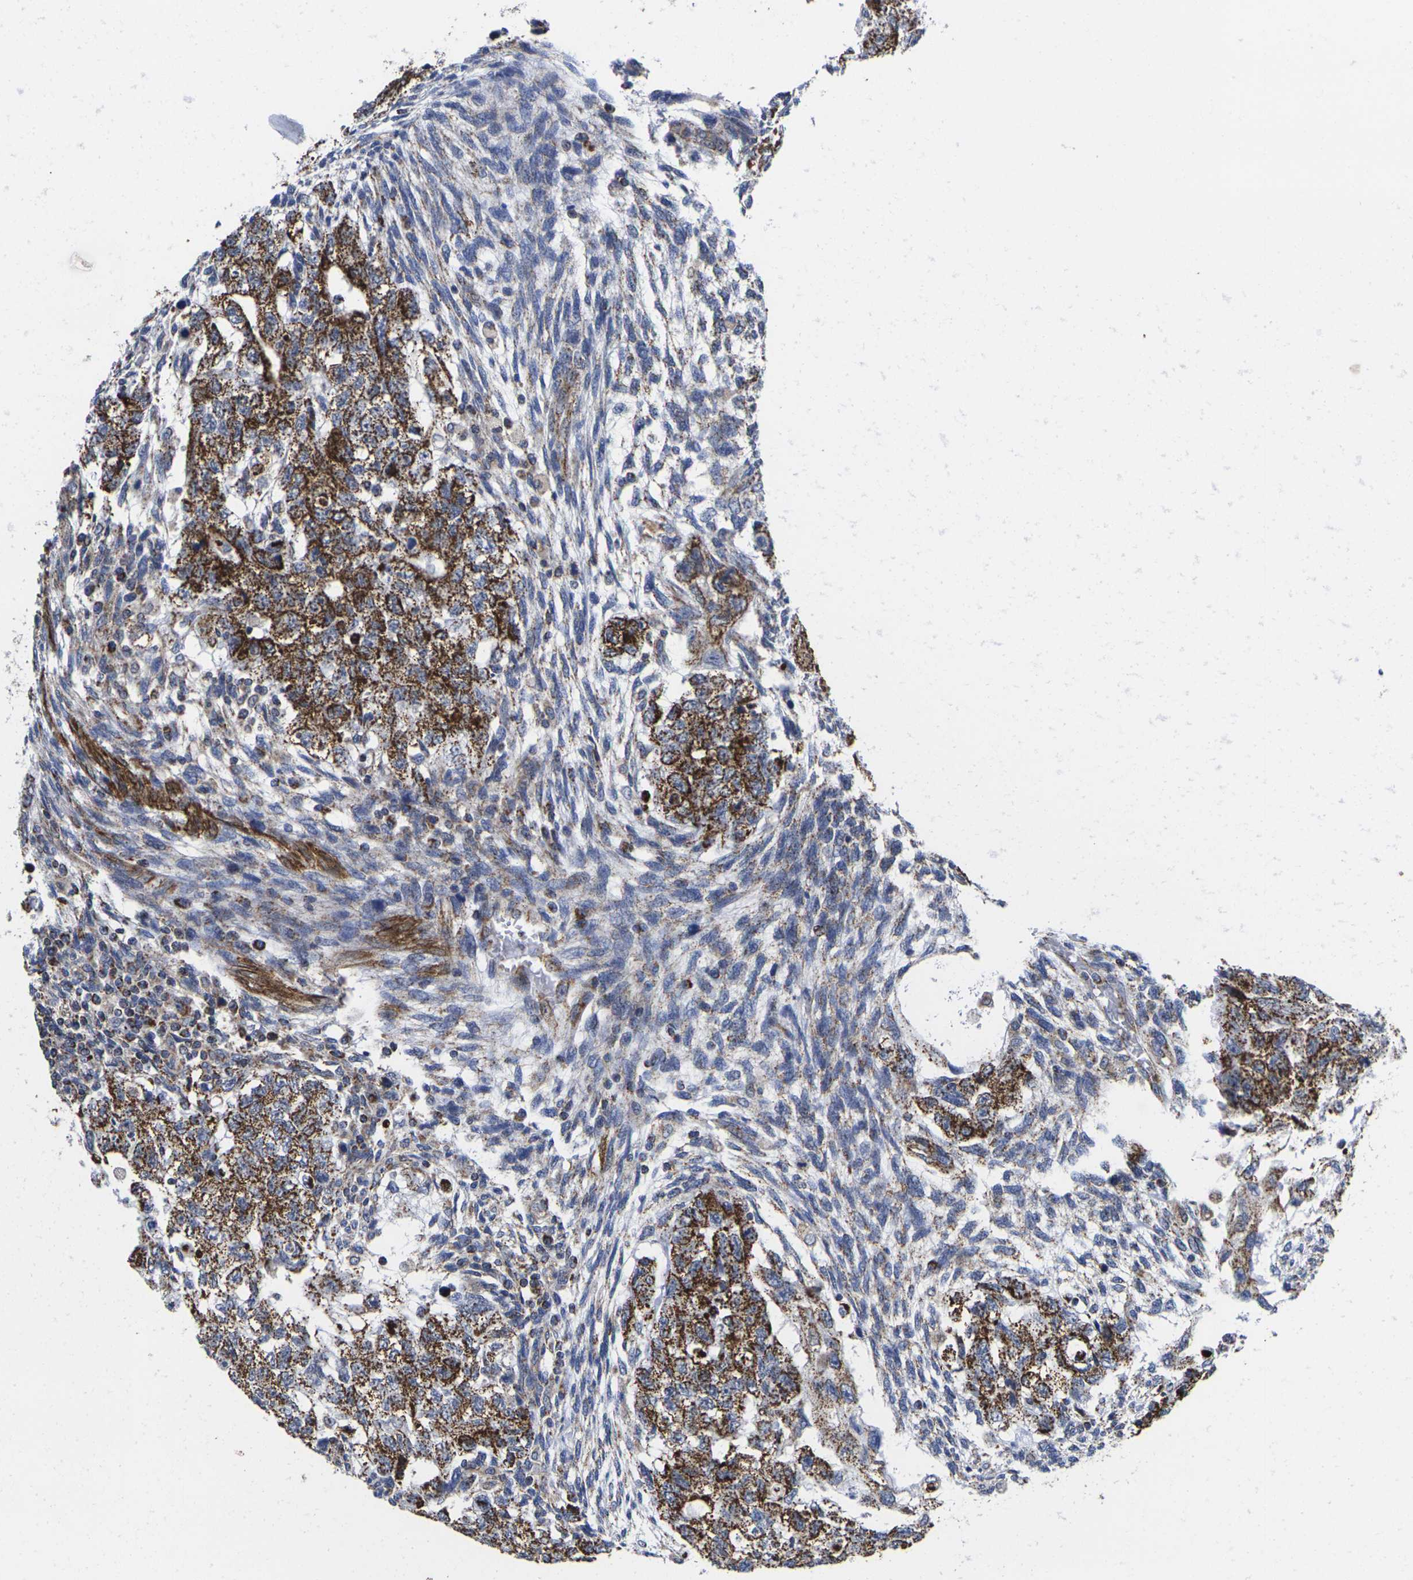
{"staining": {"intensity": "strong", "quantity": ">75%", "location": "cytoplasmic/membranous"}, "tissue": "testis cancer", "cell_type": "Tumor cells", "image_type": "cancer", "snomed": [{"axis": "morphology", "description": "Normal tissue, NOS"}, {"axis": "morphology", "description": "Carcinoma, Embryonal, NOS"}, {"axis": "topography", "description": "Testis"}], "caption": "Immunohistochemical staining of embryonal carcinoma (testis) exhibits high levels of strong cytoplasmic/membranous positivity in approximately >75% of tumor cells. Ihc stains the protein of interest in brown and the nuclei are stained blue.", "gene": "P2RY11", "patient": {"sex": "male", "age": 36}}